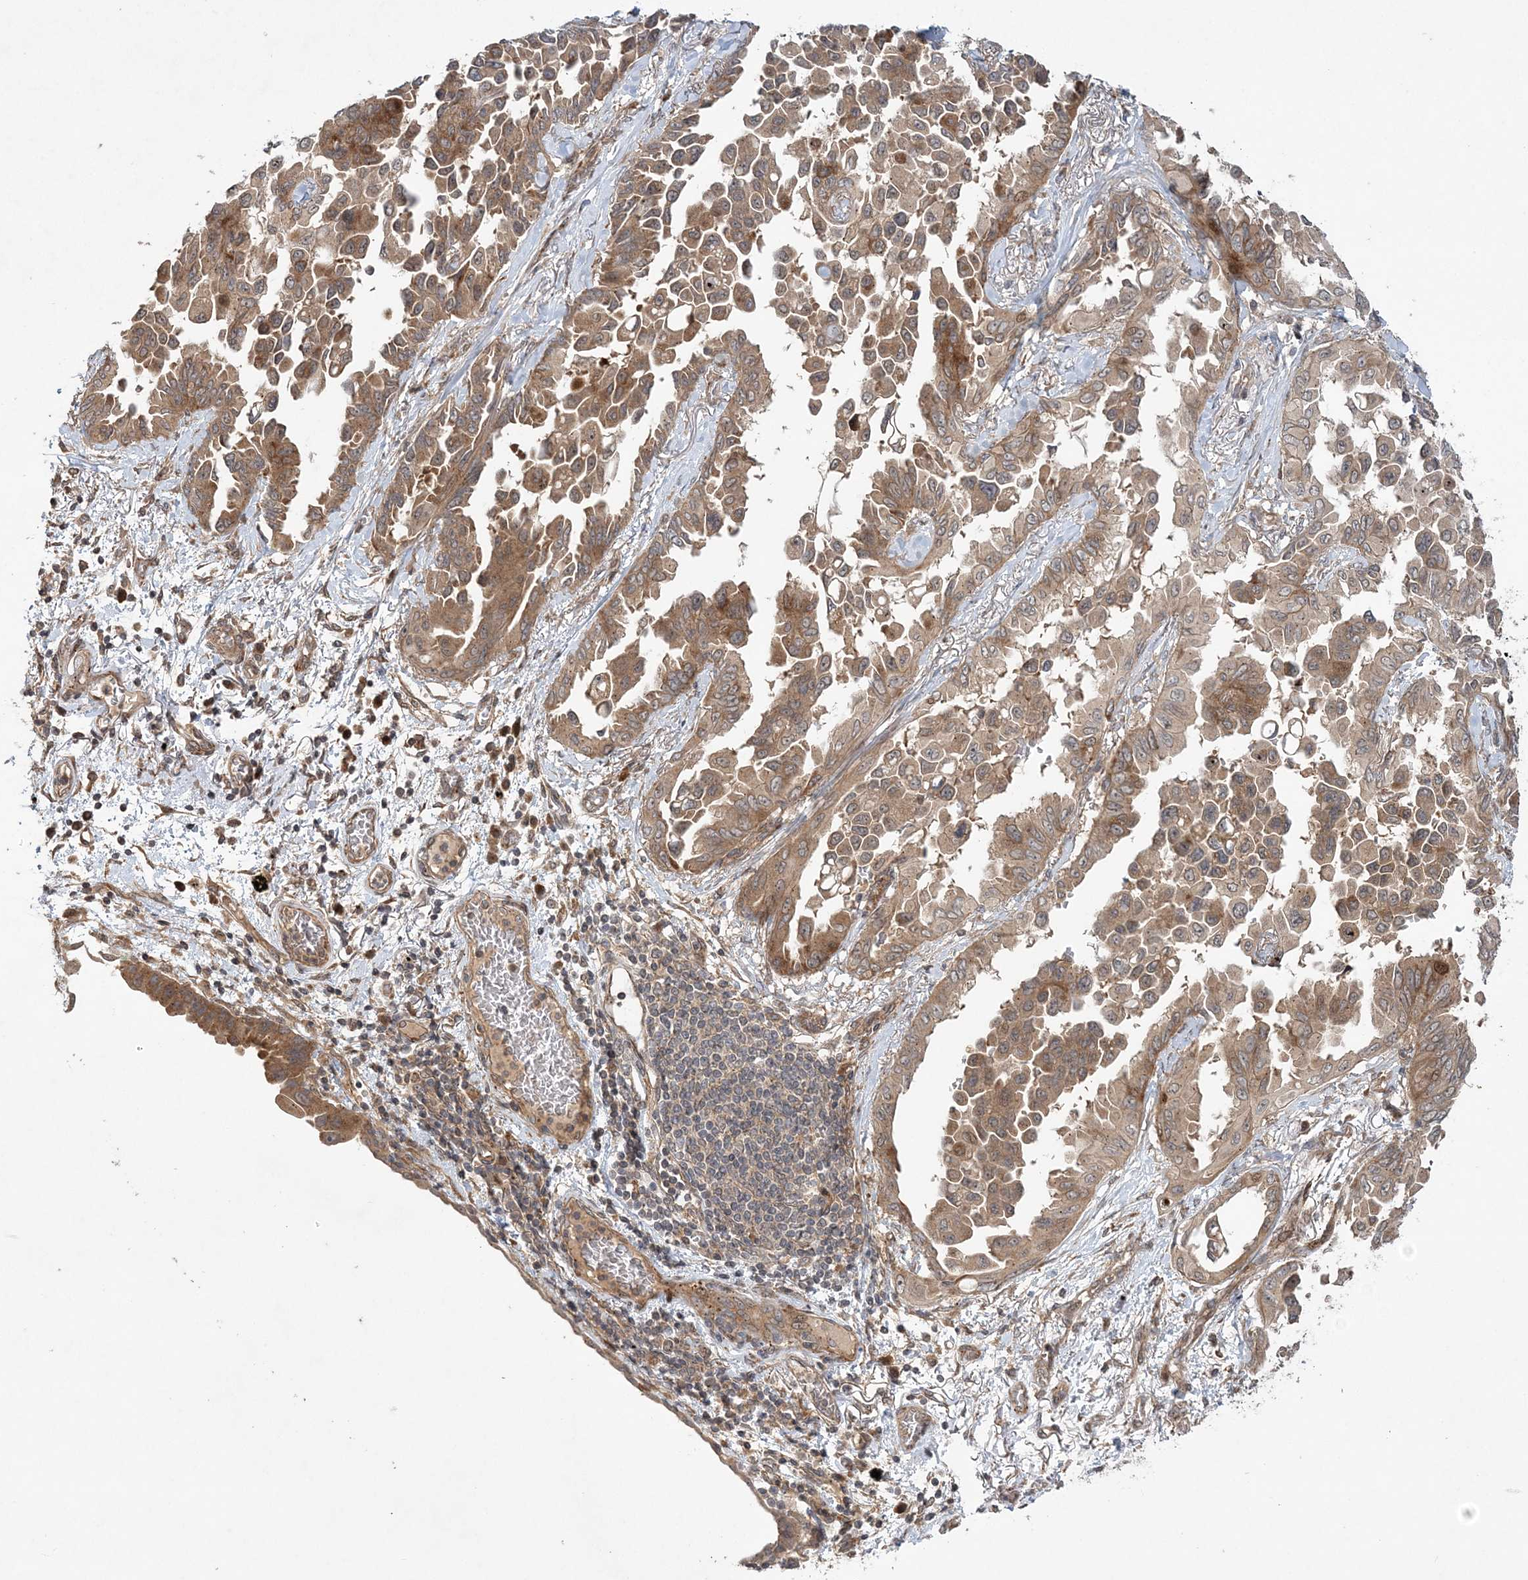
{"staining": {"intensity": "moderate", "quantity": ">75%", "location": "cytoplasmic/membranous"}, "tissue": "lung cancer", "cell_type": "Tumor cells", "image_type": "cancer", "snomed": [{"axis": "morphology", "description": "Adenocarcinoma, NOS"}, {"axis": "topography", "description": "Lung"}], "caption": "High-magnification brightfield microscopy of adenocarcinoma (lung) stained with DAB (brown) and counterstained with hematoxylin (blue). tumor cells exhibit moderate cytoplasmic/membranous staining is present in about>75% of cells.", "gene": "UBTD2", "patient": {"sex": "female", "age": 67}}